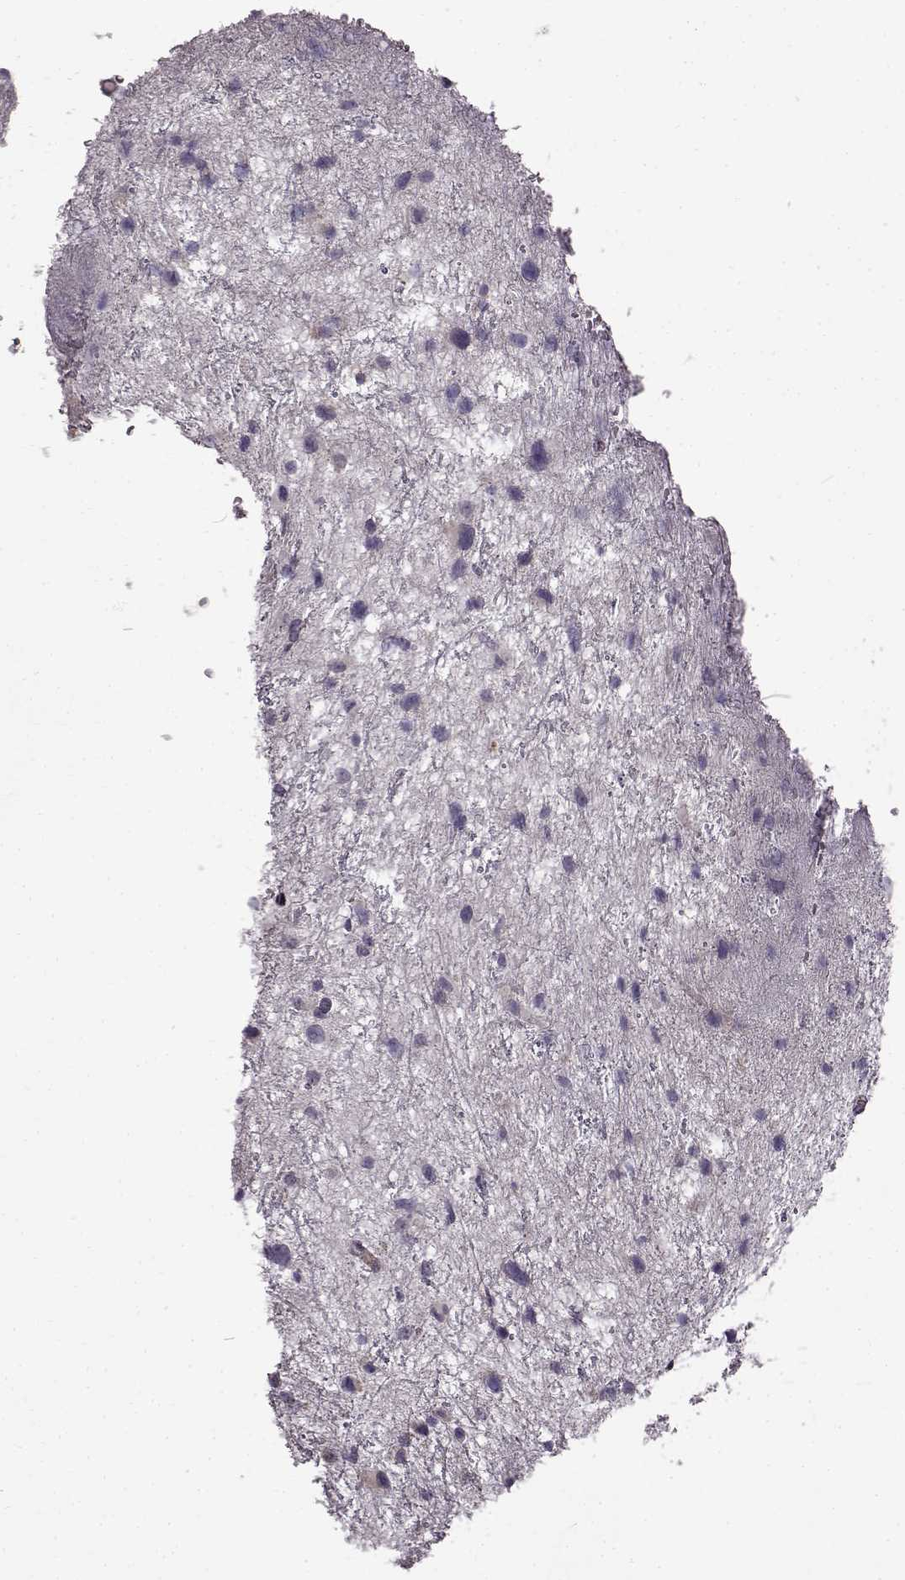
{"staining": {"intensity": "negative", "quantity": "none", "location": "none"}, "tissue": "glioma", "cell_type": "Tumor cells", "image_type": "cancer", "snomed": [{"axis": "morphology", "description": "Glioma, malignant, Low grade"}, {"axis": "topography", "description": "Brain"}], "caption": "Immunohistochemistry (IHC) histopathology image of glioma stained for a protein (brown), which reveals no positivity in tumor cells. Brightfield microscopy of immunohistochemistry (IHC) stained with DAB (3,3'-diaminobenzidine) (brown) and hematoxylin (blue), captured at high magnification.", "gene": "B3GNT6", "patient": {"sex": "female", "age": 32}}